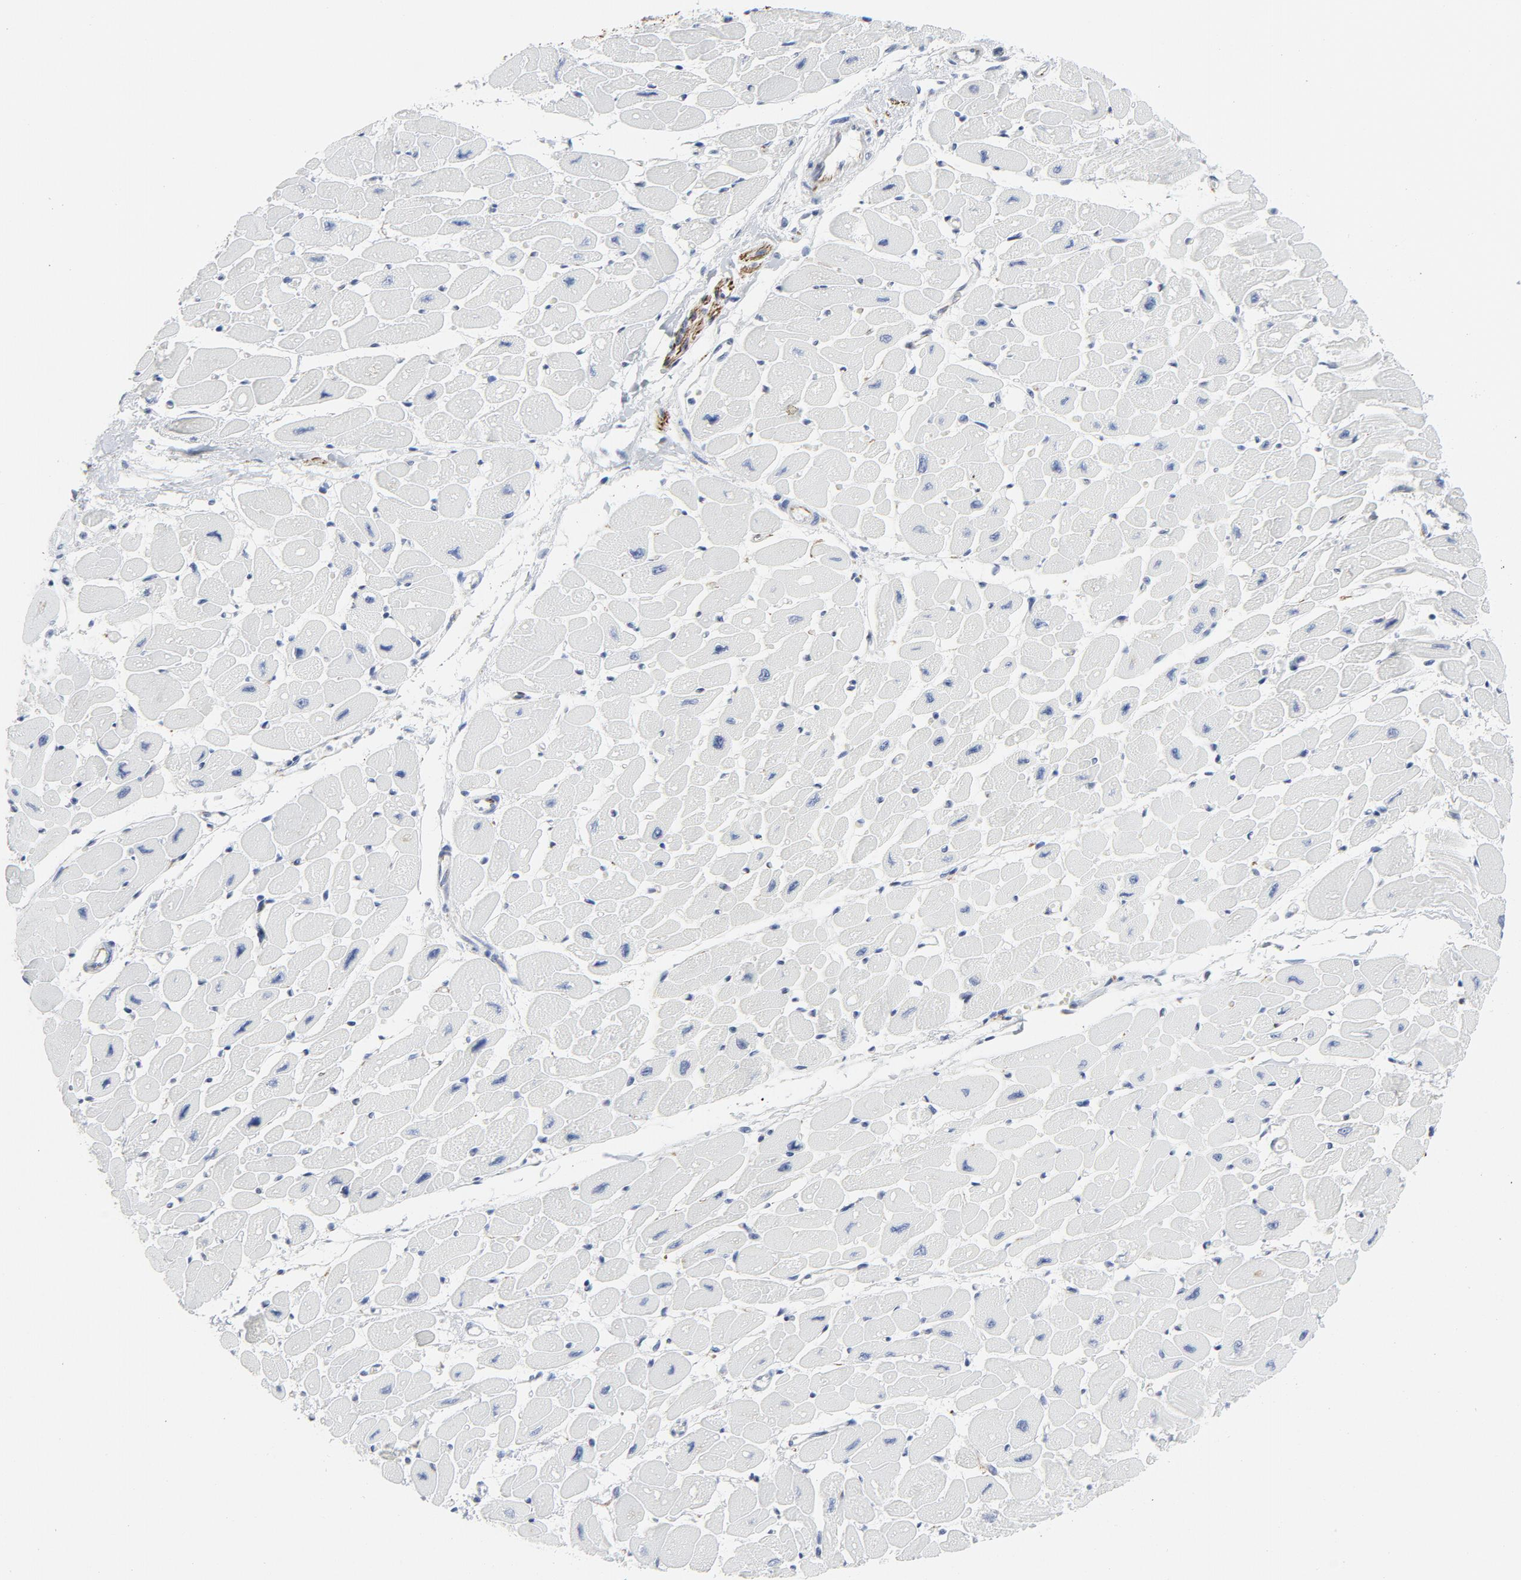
{"staining": {"intensity": "negative", "quantity": "none", "location": "none"}, "tissue": "heart muscle", "cell_type": "Cardiomyocytes", "image_type": "normal", "snomed": [{"axis": "morphology", "description": "Normal tissue, NOS"}, {"axis": "topography", "description": "Heart"}], "caption": "This is a photomicrograph of IHC staining of benign heart muscle, which shows no staining in cardiomyocytes. Nuclei are stained in blue.", "gene": "TUBB1", "patient": {"sex": "female", "age": 54}}